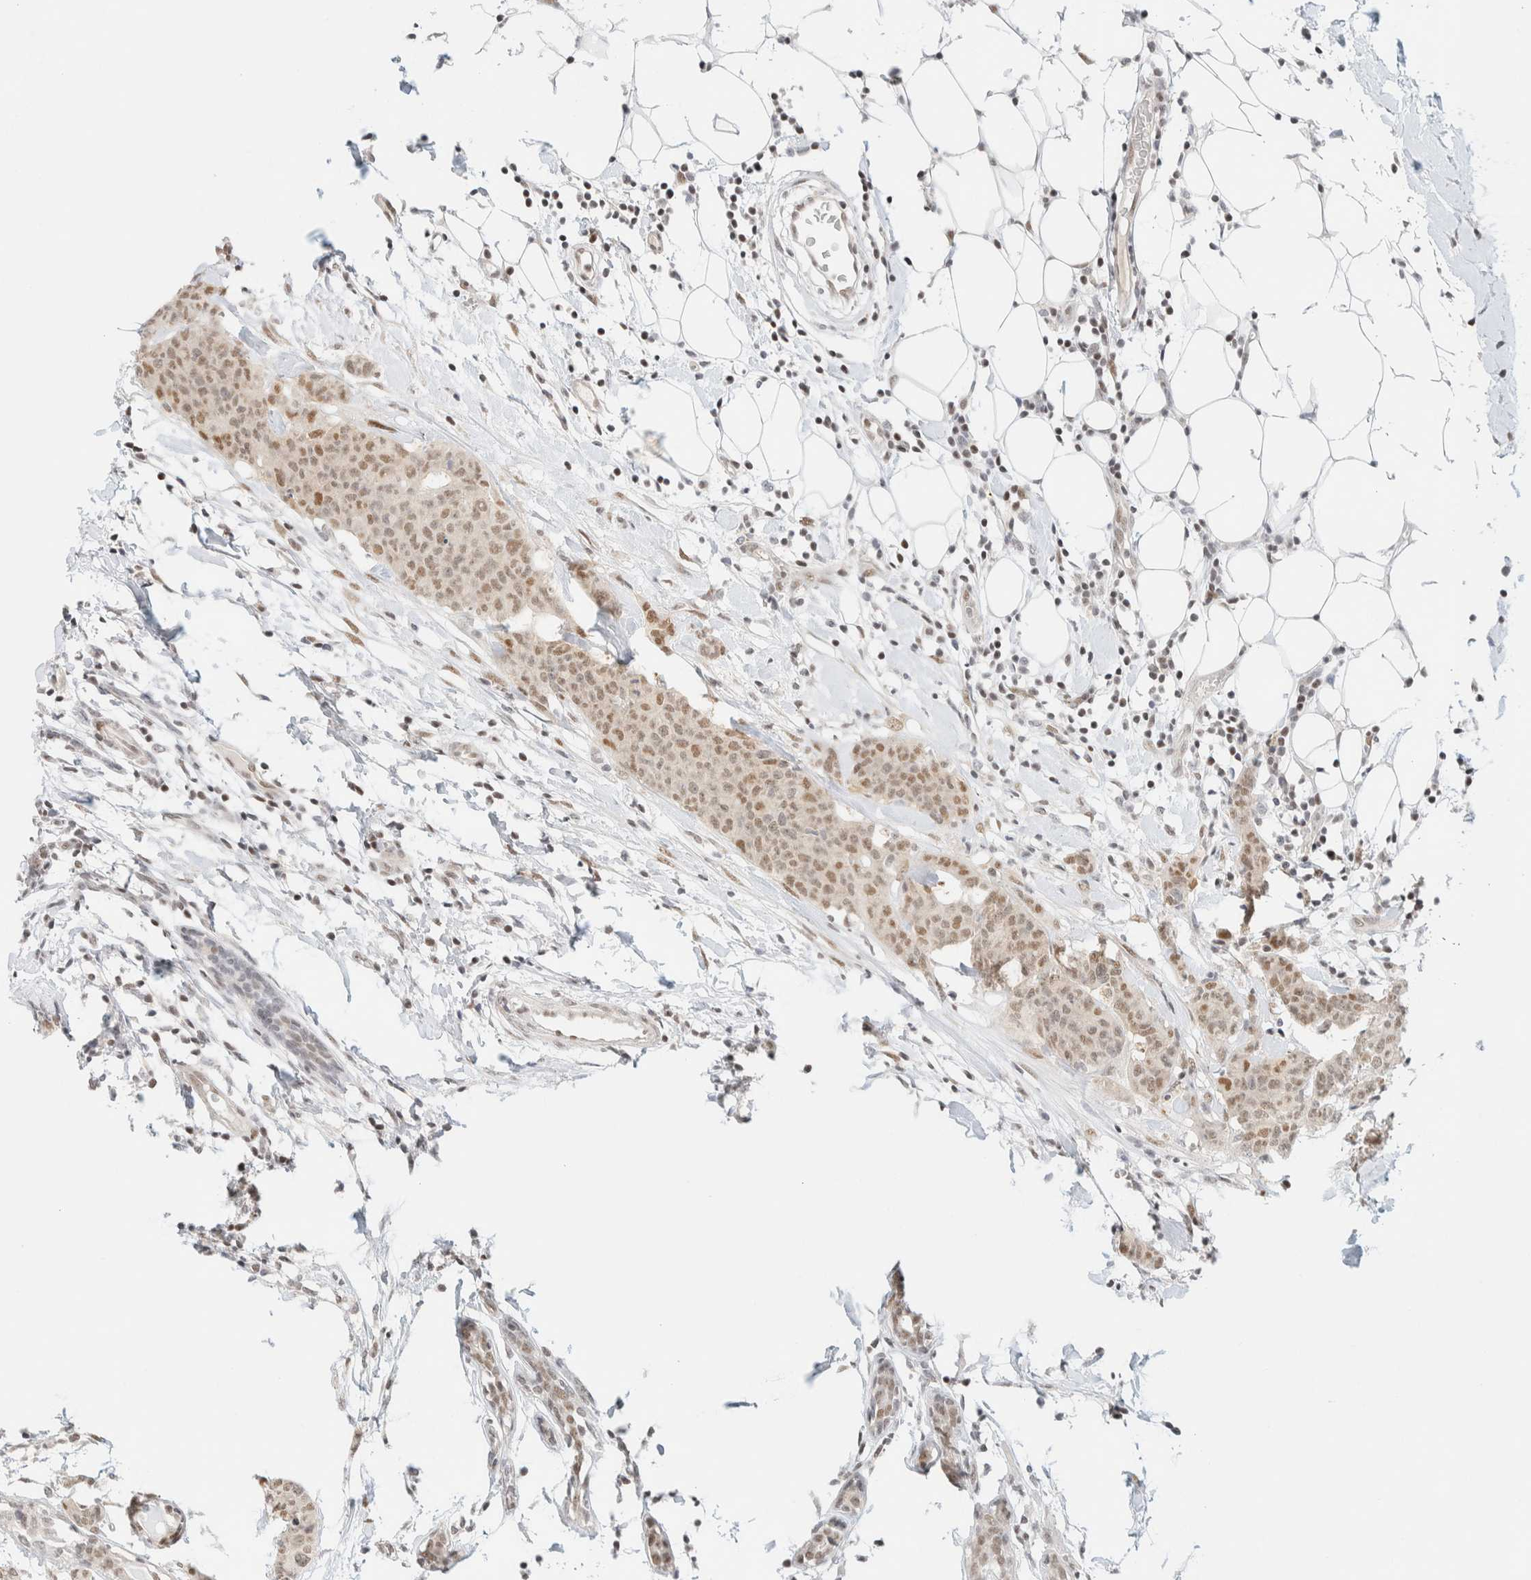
{"staining": {"intensity": "weak", "quantity": ">75%", "location": "nuclear"}, "tissue": "breast cancer", "cell_type": "Tumor cells", "image_type": "cancer", "snomed": [{"axis": "morphology", "description": "Normal tissue, NOS"}, {"axis": "morphology", "description": "Duct carcinoma"}, {"axis": "topography", "description": "Breast"}], "caption": "Human infiltrating ductal carcinoma (breast) stained with a protein marker reveals weak staining in tumor cells.", "gene": "PYGO2", "patient": {"sex": "female", "age": 40}}